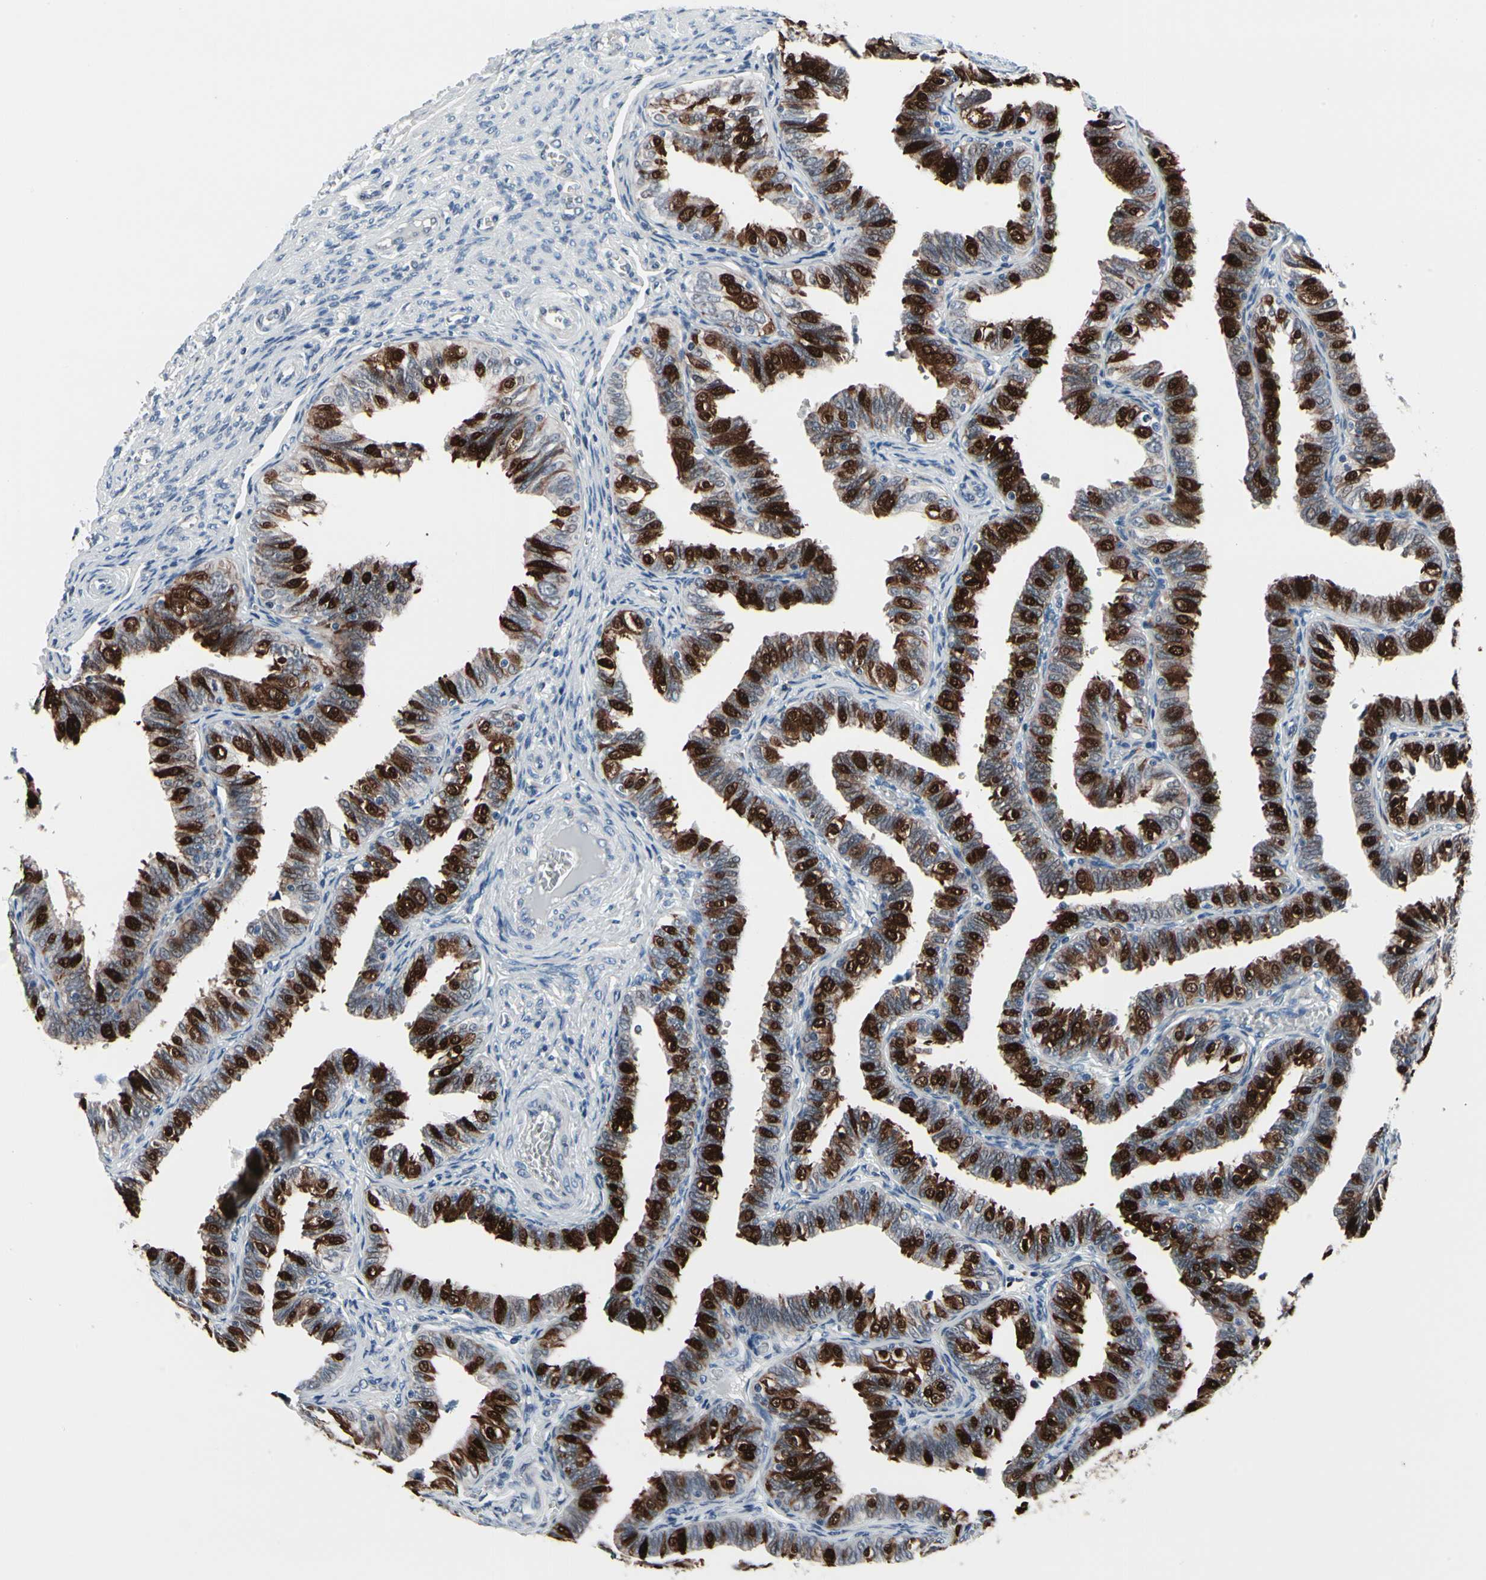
{"staining": {"intensity": "strong", "quantity": "25%-75%", "location": "cytoplasmic/membranous,nuclear"}, "tissue": "fallopian tube", "cell_type": "Glandular cells", "image_type": "normal", "snomed": [{"axis": "morphology", "description": "Normal tissue, NOS"}, {"axis": "topography", "description": "Fallopian tube"}], "caption": "High-power microscopy captured an immunohistochemistry (IHC) image of normal fallopian tube, revealing strong cytoplasmic/membranous,nuclear positivity in about 25%-75% of glandular cells.", "gene": "TXN", "patient": {"sex": "female", "age": 46}}